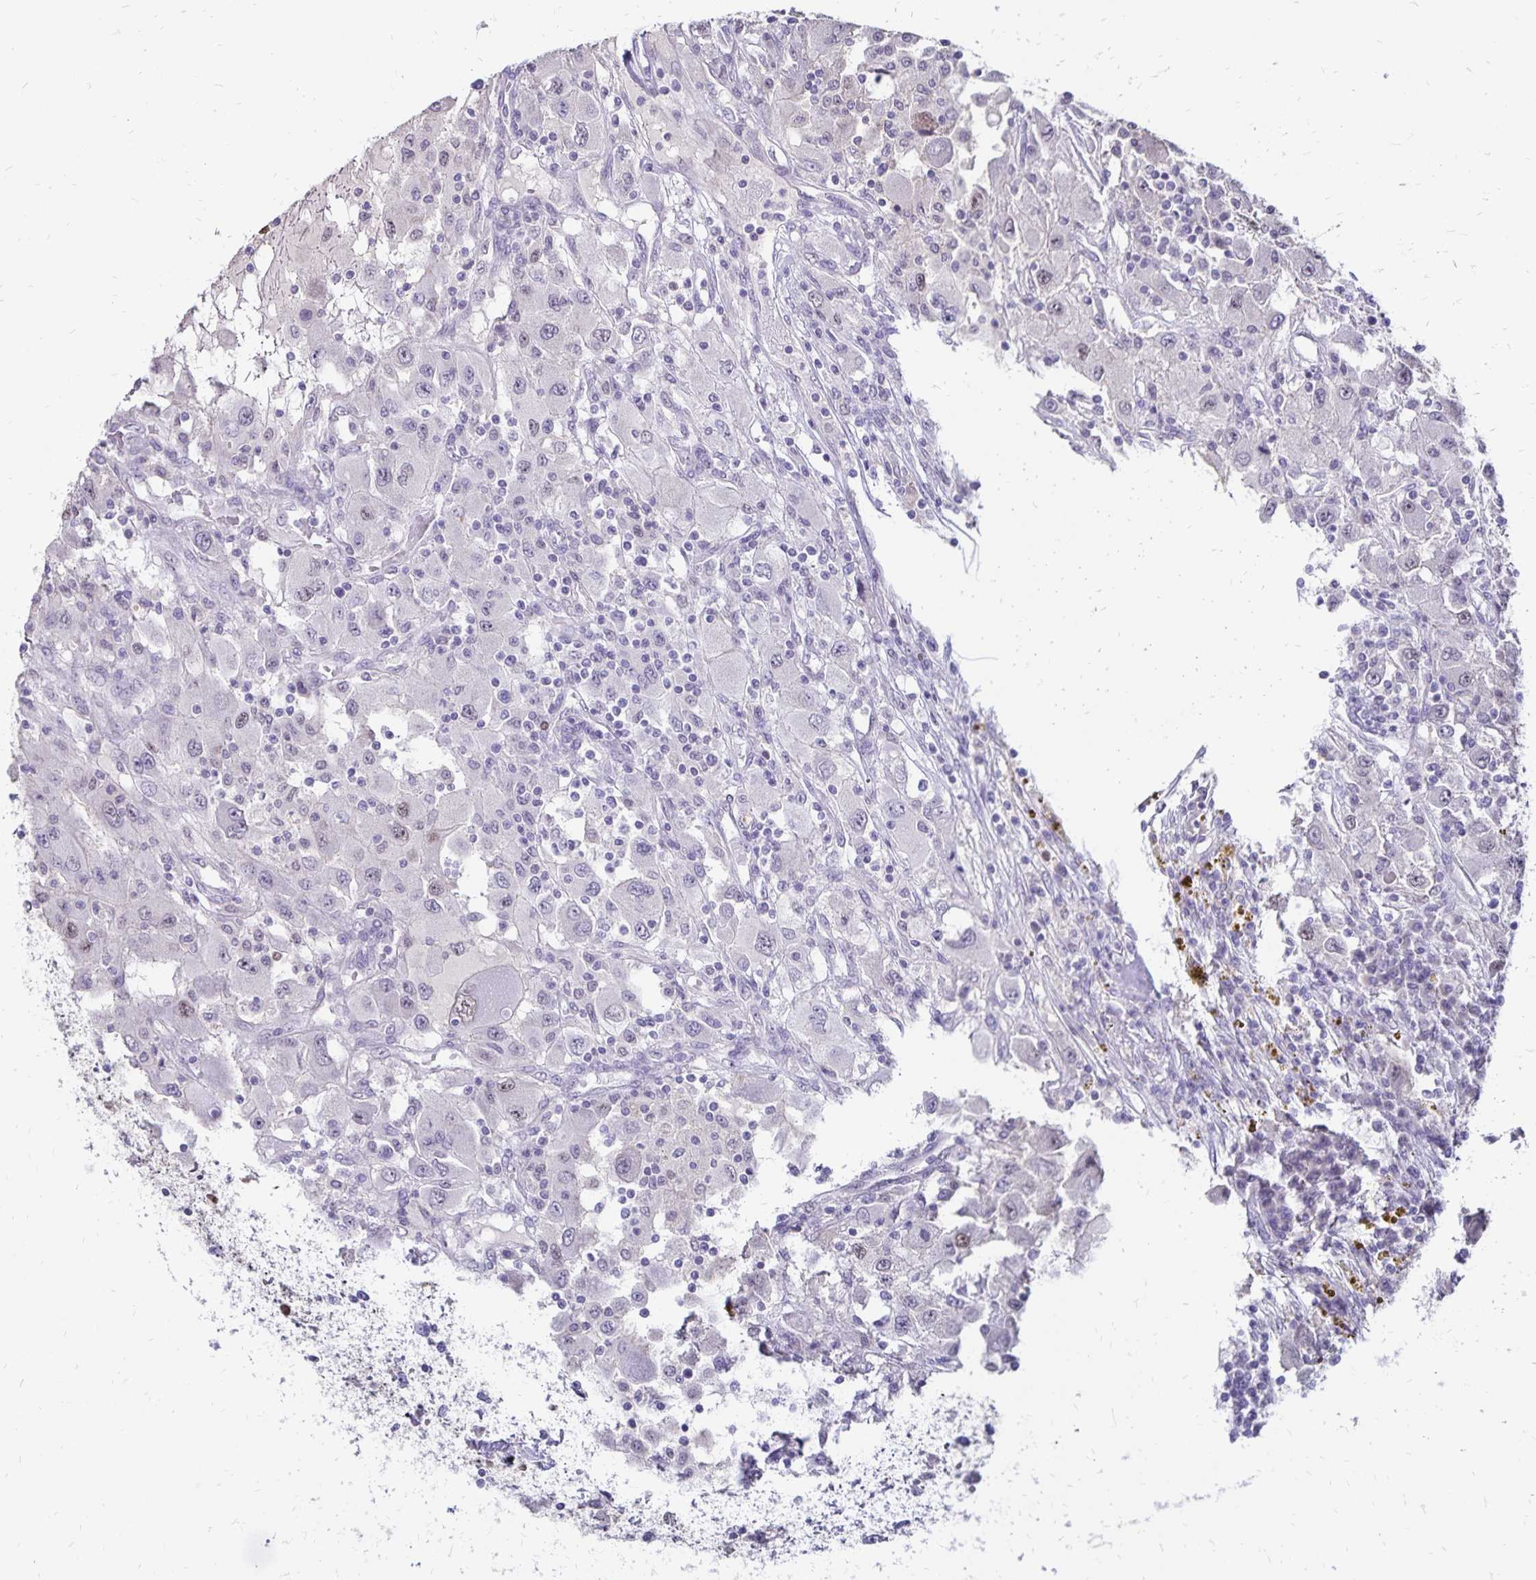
{"staining": {"intensity": "negative", "quantity": "none", "location": "none"}, "tissue": "renal cancer", "cell_type": "Tumor cells", "image_type": "cancer", "snomed": [{"axis": "morphology", "description": "Adenocarcinoma, NOS"}, {"axis": "topography", "description": "Kidney"}], "caption": "A histopathology image of renal cancer stained for a protein shows no brown staining in tumor cells.", "gene": "POLB", "patient": {"sex": "female", "age": 67}}